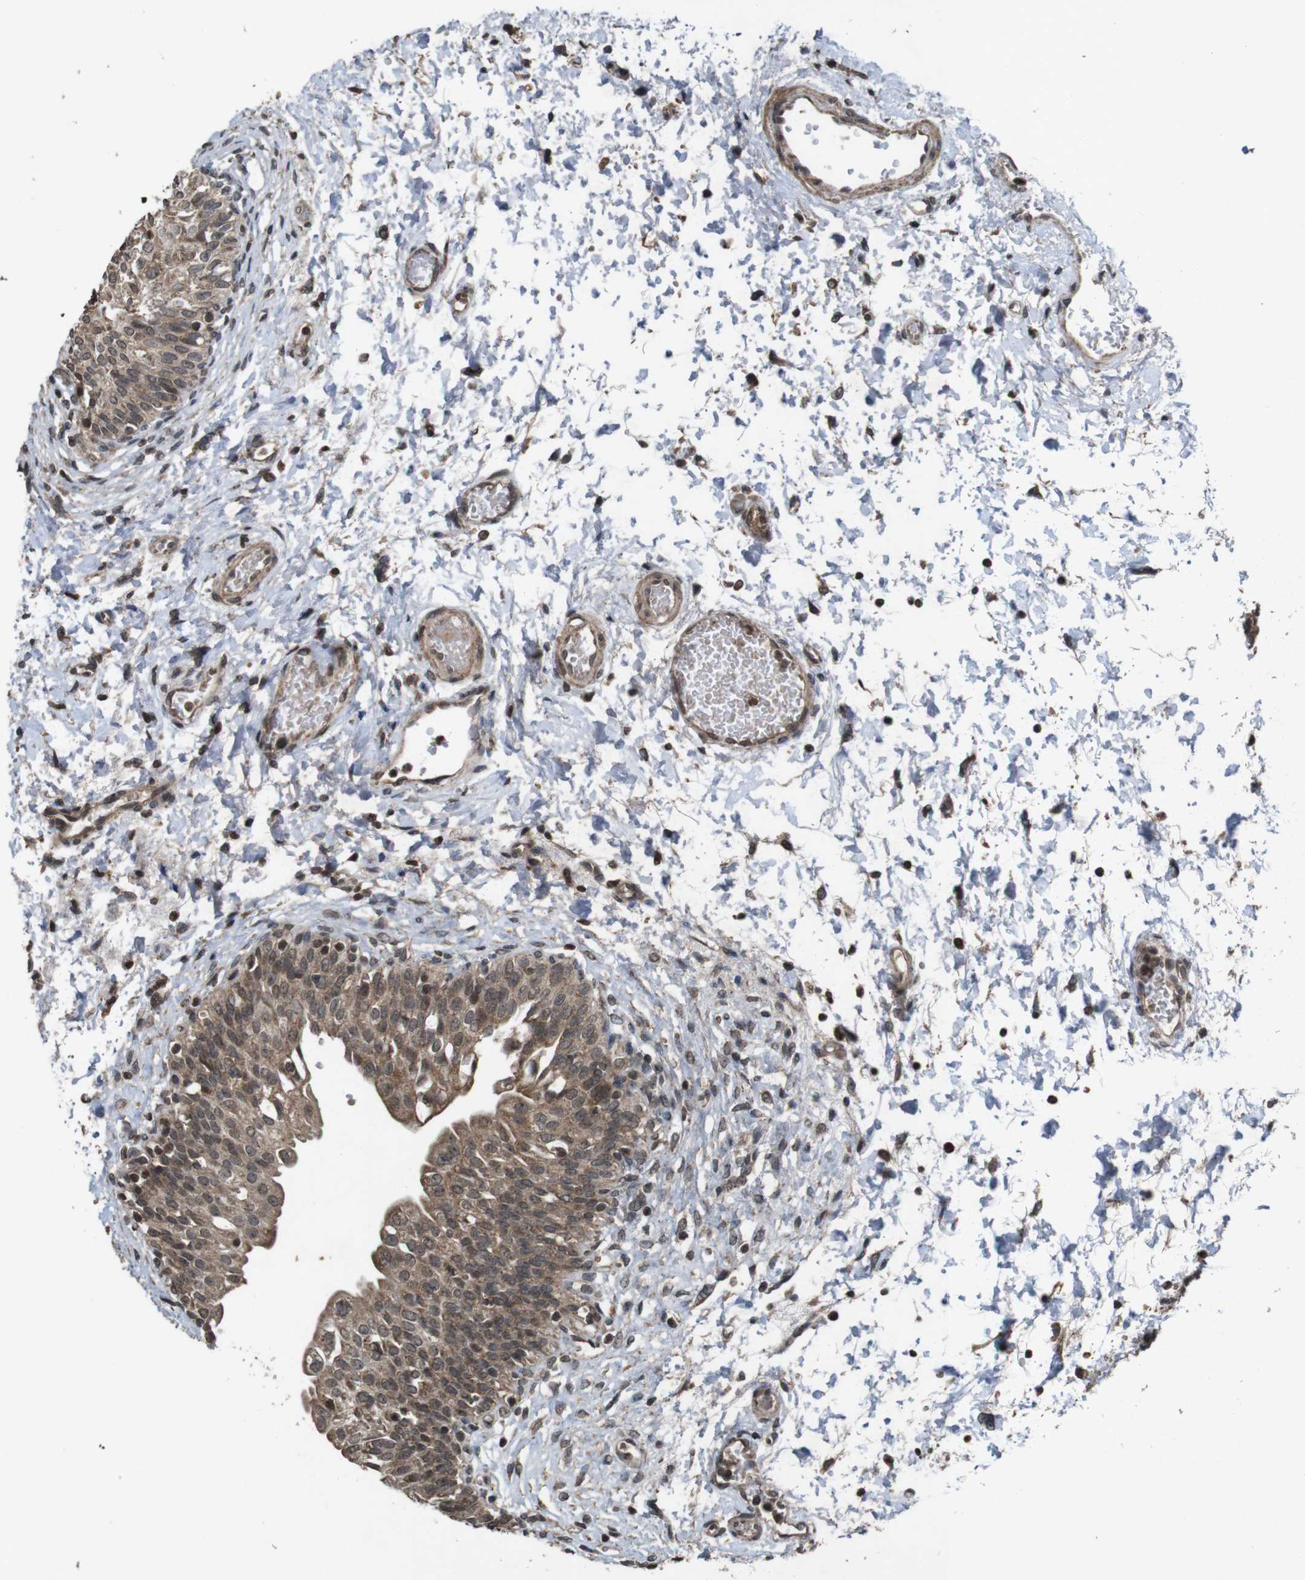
{"staining": {"intensity": "moderate", "quantity": ">75%", "location": "cytoplasmic/membranous"}, "tissue": "urinary bladder", "cell_type": "Urothelial cells", "image_type": "normal", "snomed": [{"axis": "morphology", "description": "Normal tissue, NOS"}, {"axis": "topography", "description": "Urinary bladder"}], "caption": "An immunohistochemistry image of normal tissue is shown. Protein staining in brown labels moderate cytoplasmic/membranous positivity in urinary bladder within urothelial cells.", "gene": "SORL1", "patient": {"sex": "male", "age": 55}}